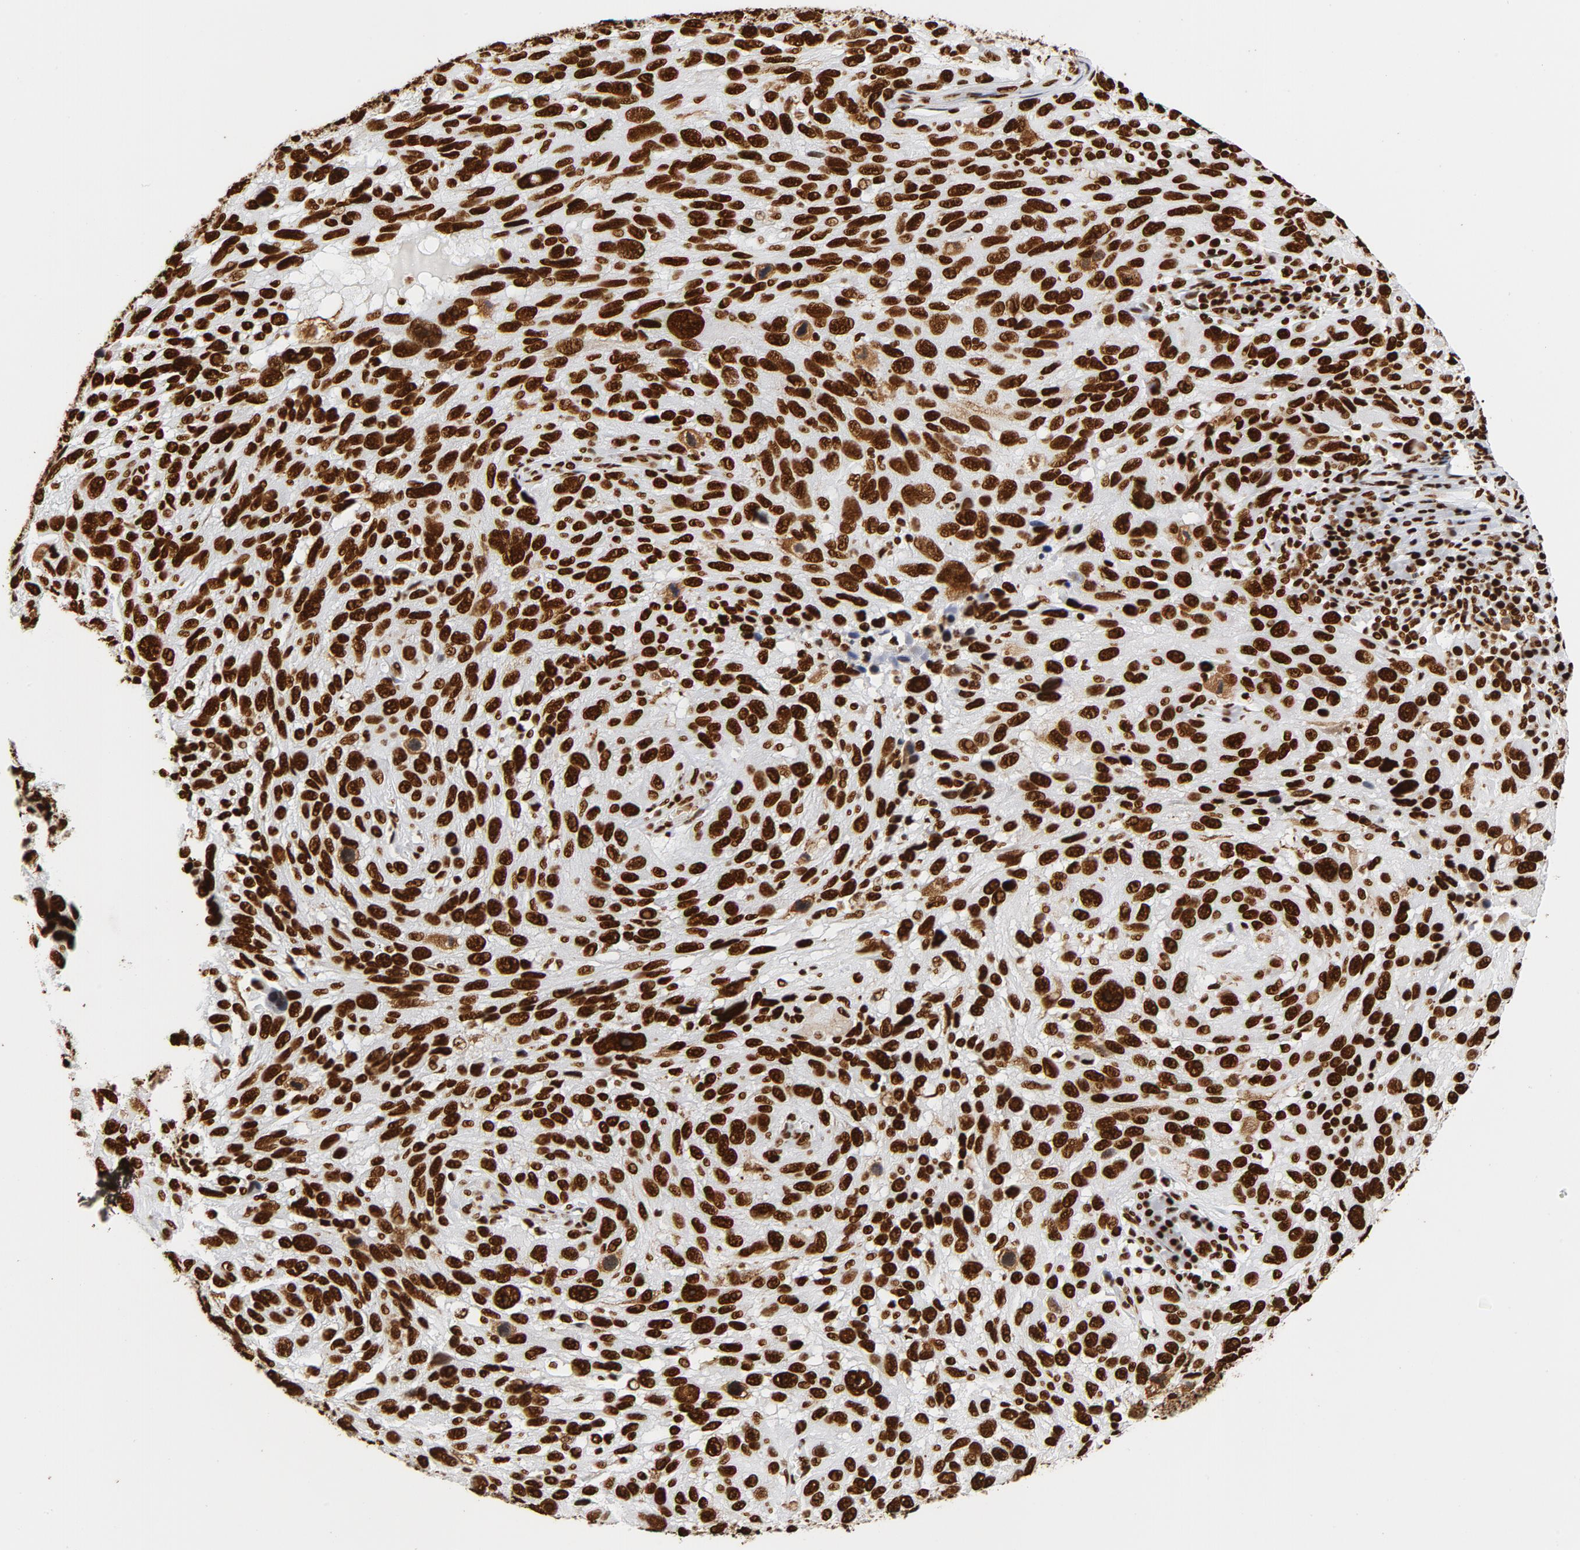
{"staining": {"intensity": "strong", "quantity": ">75%", "location": "nuclear"}, "tissue": "melanoma", "cell_type": "Tumor cells", "image_type": "cancer", "snomed": [{"axis": "morphology", "description": "Malignant melanoma, NOS"}, {"axis": "topography", "description": "Skin"}], "caption": "Approximately >75% of tumor cells in human melanoma show strong nuclear protein positivity as visualized by brown immunohistochemical staining.", "gene": "XRCC6", "patient": {"sex": "male", "age": 53}}